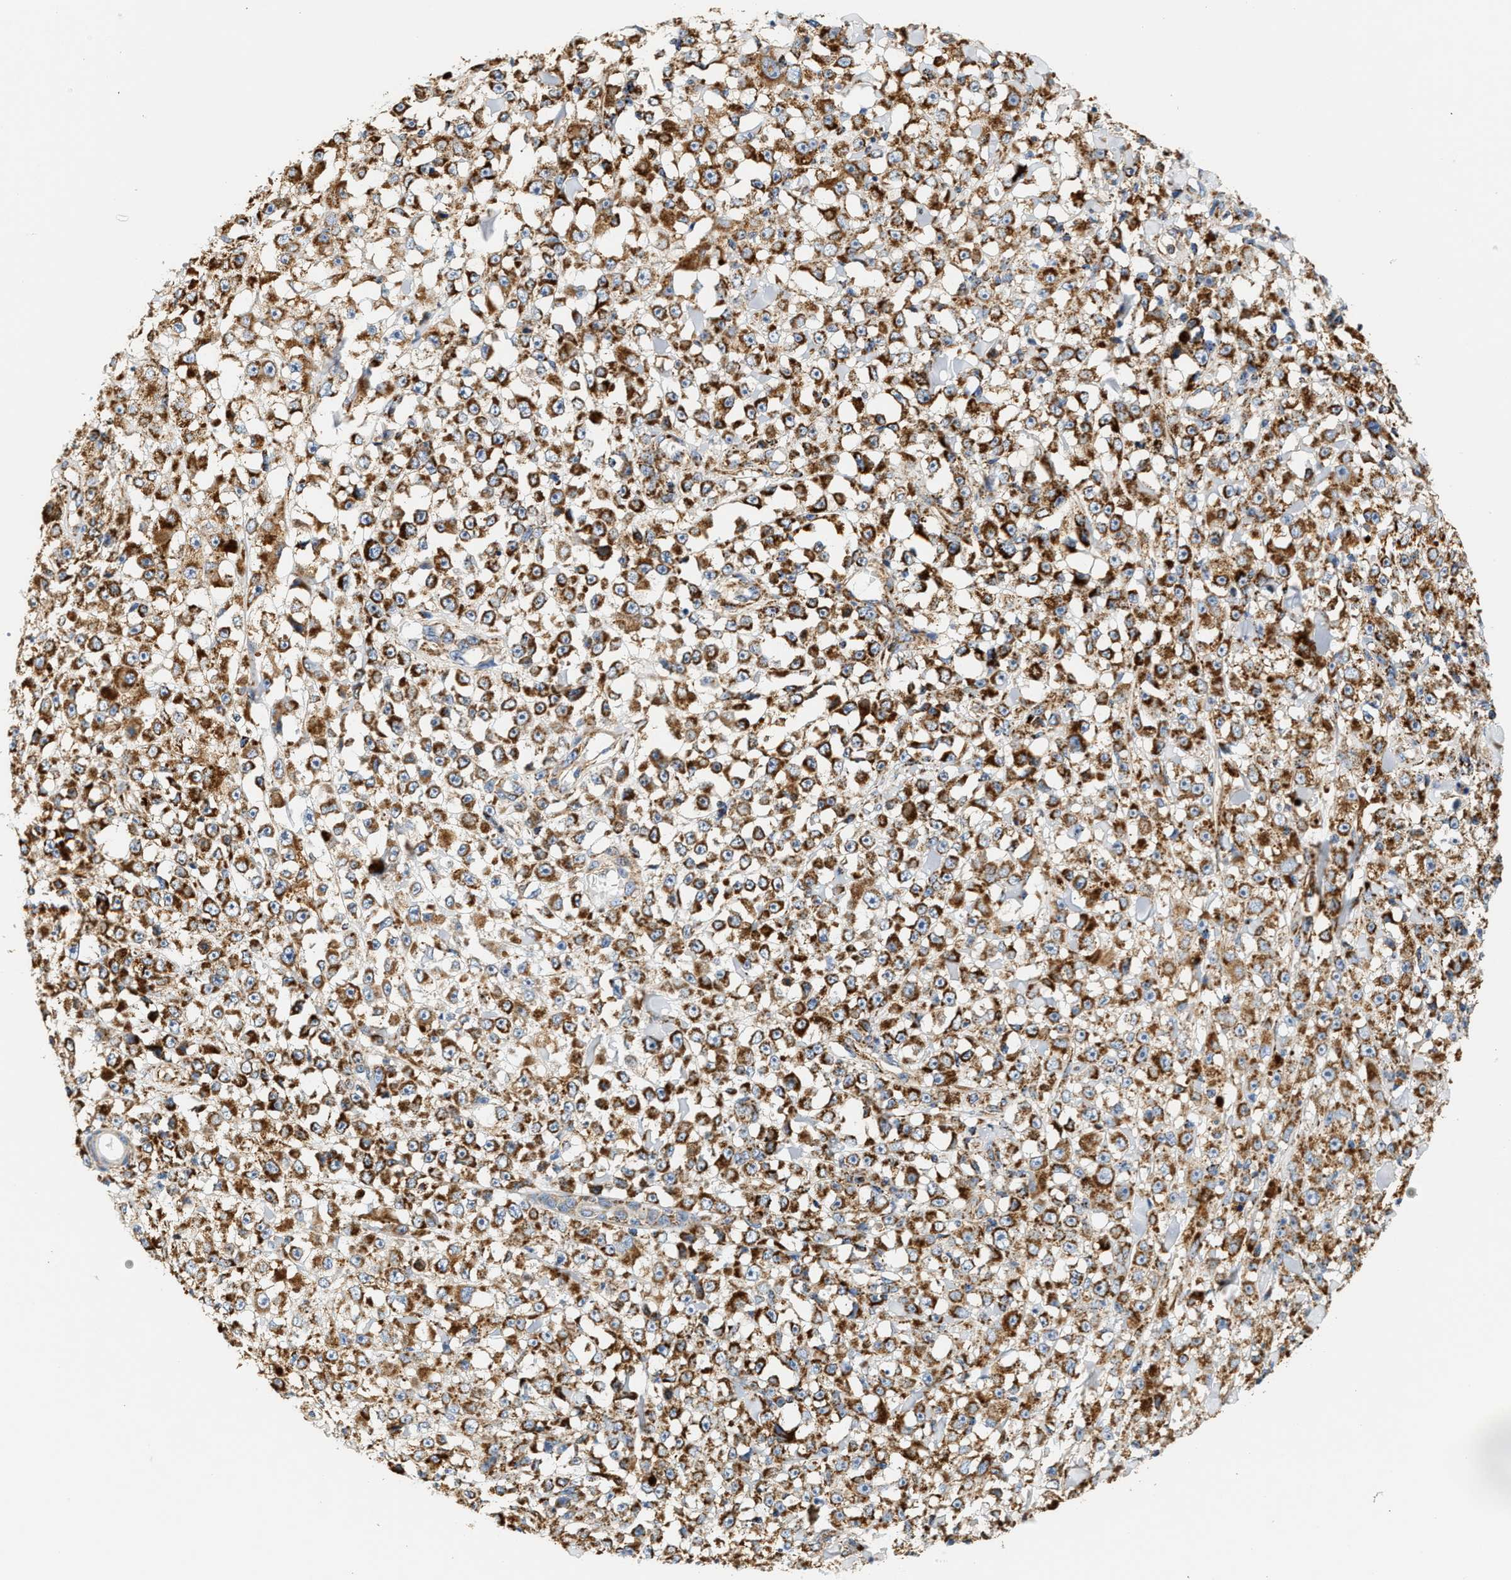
{"staining": {"intensity": "moderate", "quantity": ">75%", "location": "cytoplasmic/membranous"}, "tissue": "melanoma", "cell_type": "Tumor cells", "image_type": "cancer", "snomed": [{"axis": "morphology", "description": "Malignant melanoma, NOS"}, {"axis": "topography", "description": "Skin"}], "caption": "High-magnification brightfield microscopy of melanoma stained with DAB (3,3'-diaminobenzidine) (brown) and counterstained with hematoxylin (blue). tumor cells exhibit moderate cytoplasmic/membranous expression is present in about>75% of cells.", "gene": "SHMT2", "patient": {"sex": "female", "age": 82}}